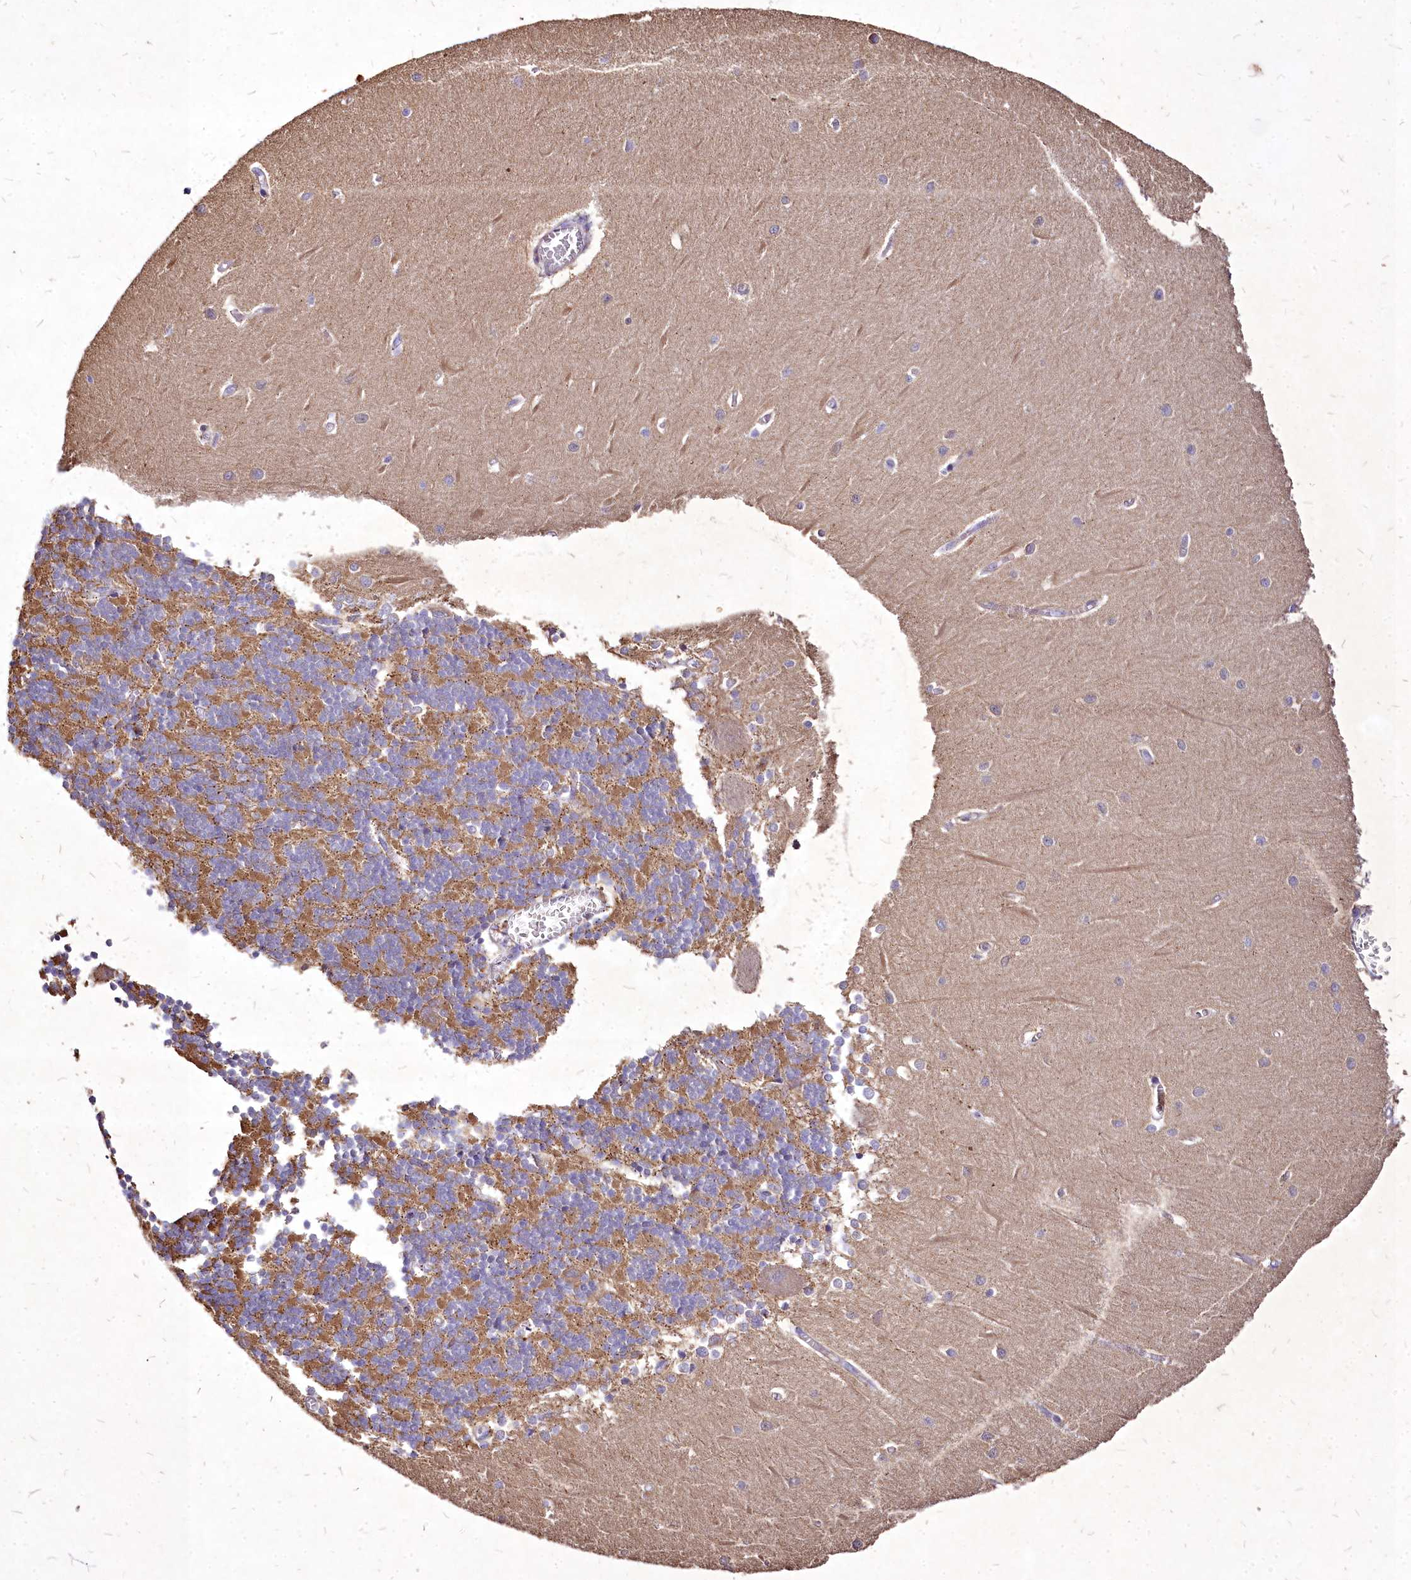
{"staining": {"intensity": "moderate", "quantity": "25%-75%", "location": "cytoplasmic/membranous"}, "tissue": "cerebellum", "cell_type": "Cells in granular layer", "image_type": "normal", "snomed": [{"axis": "morphology", "description": "Normal tissue, NOS"}, {"axis": "topography", "description": "Cerebellum"}], "caption": "A brown stain highlights moderate cytoplasmic/membranous staining of a protein in cells in granular layer of unremarkable cerebellum.", "gene": "SKA1", "patient": {"sex": "male", "age": 37}}